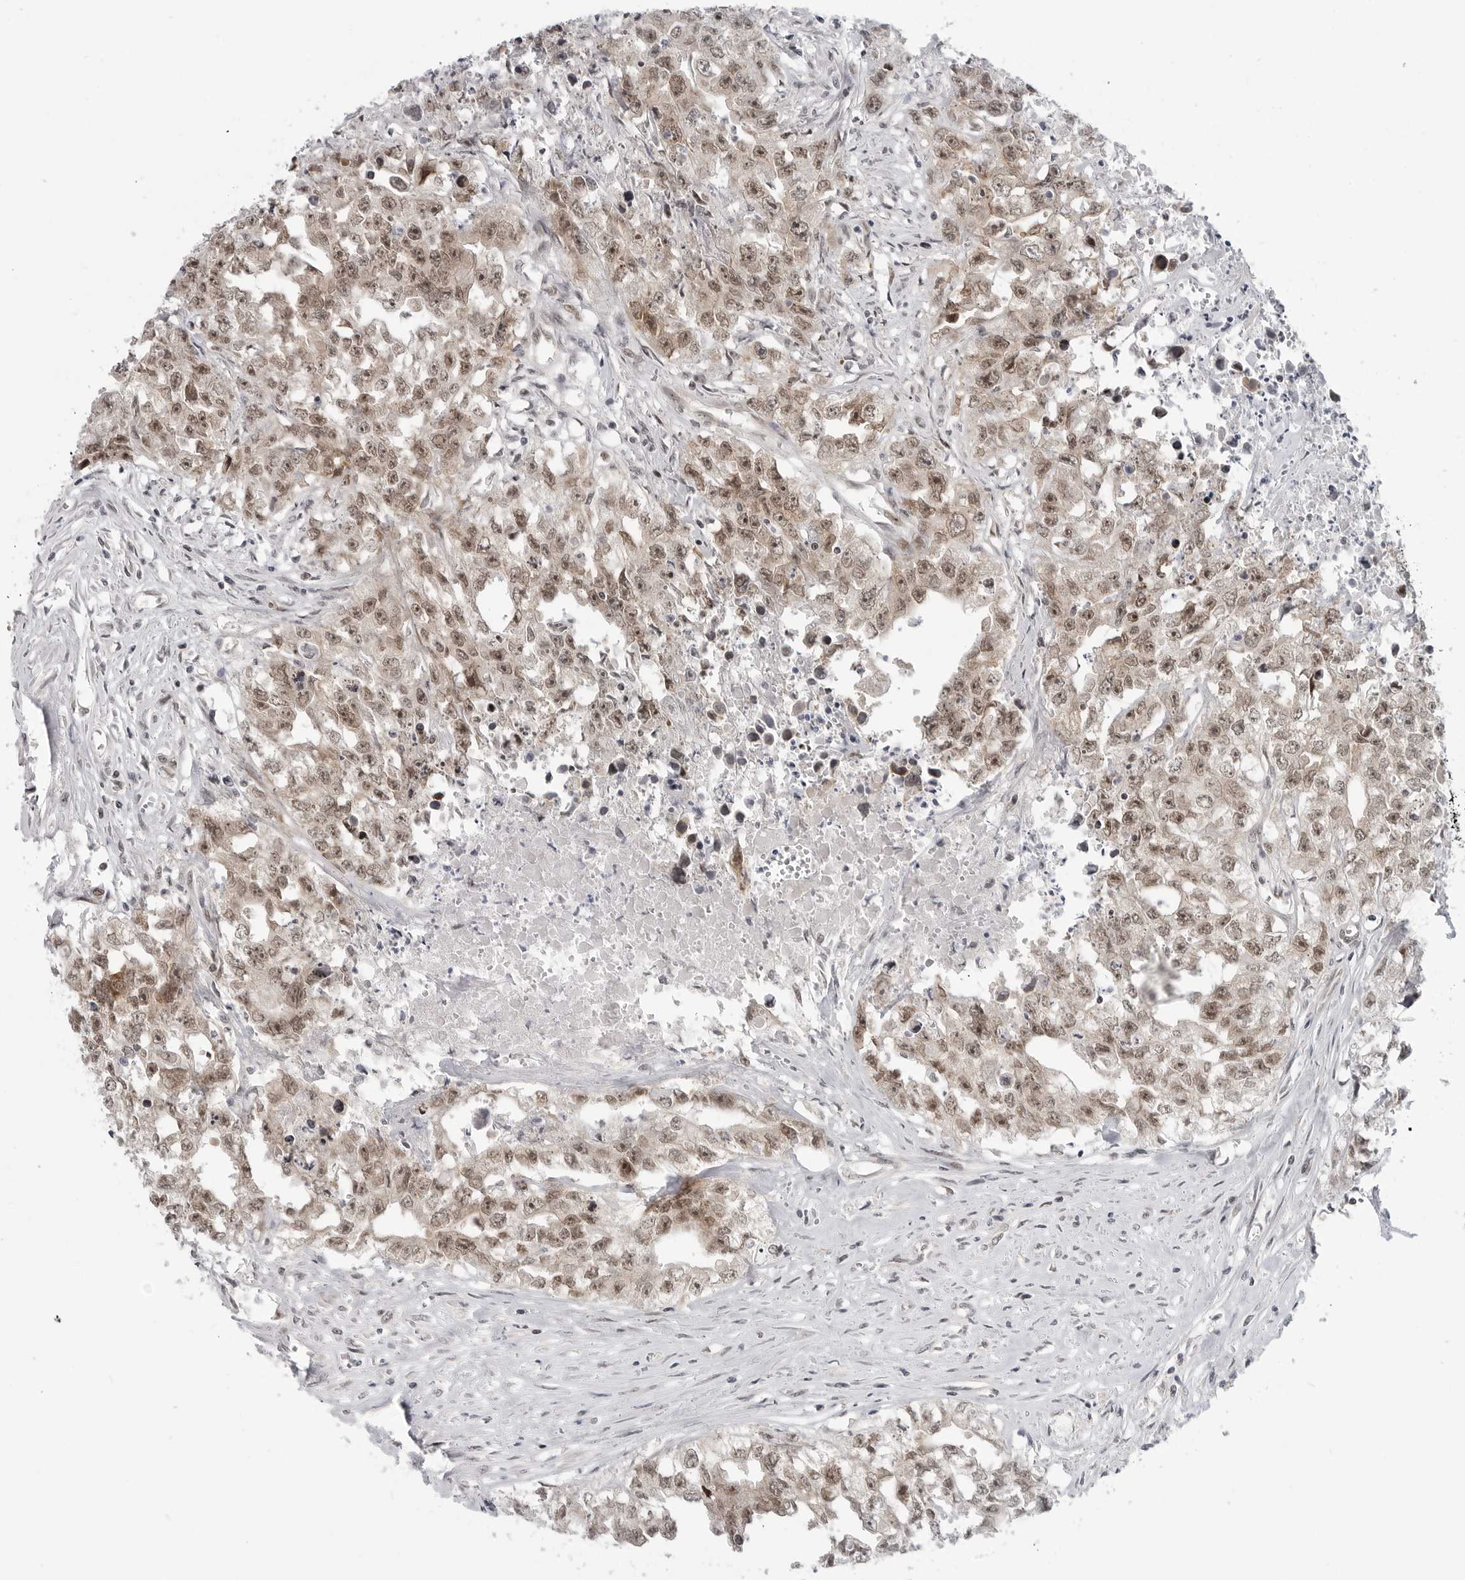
{"staining": {"intensity": "moderate", "quantity": ">75%", "location": "nuclear"}, "tissue": "testis cancer", "cell_type": "Tumor cells", "image_type": "cancer", "snomed": [{"axis": "morphology", "description": "Seminoma, NOS"}, {"axis": "morphology", "description": "Carcinoma, Embryonal, NOS"}, {"axis": "topography", "description": "Testis"}], "caption": "Tumor cells show medium levels of moderate nuclear positivity in approximately >75% of cells in human testis cancer (seminoma).", "gene": "CEP295NL", "patient": {"sex": "male", "age": 43}}